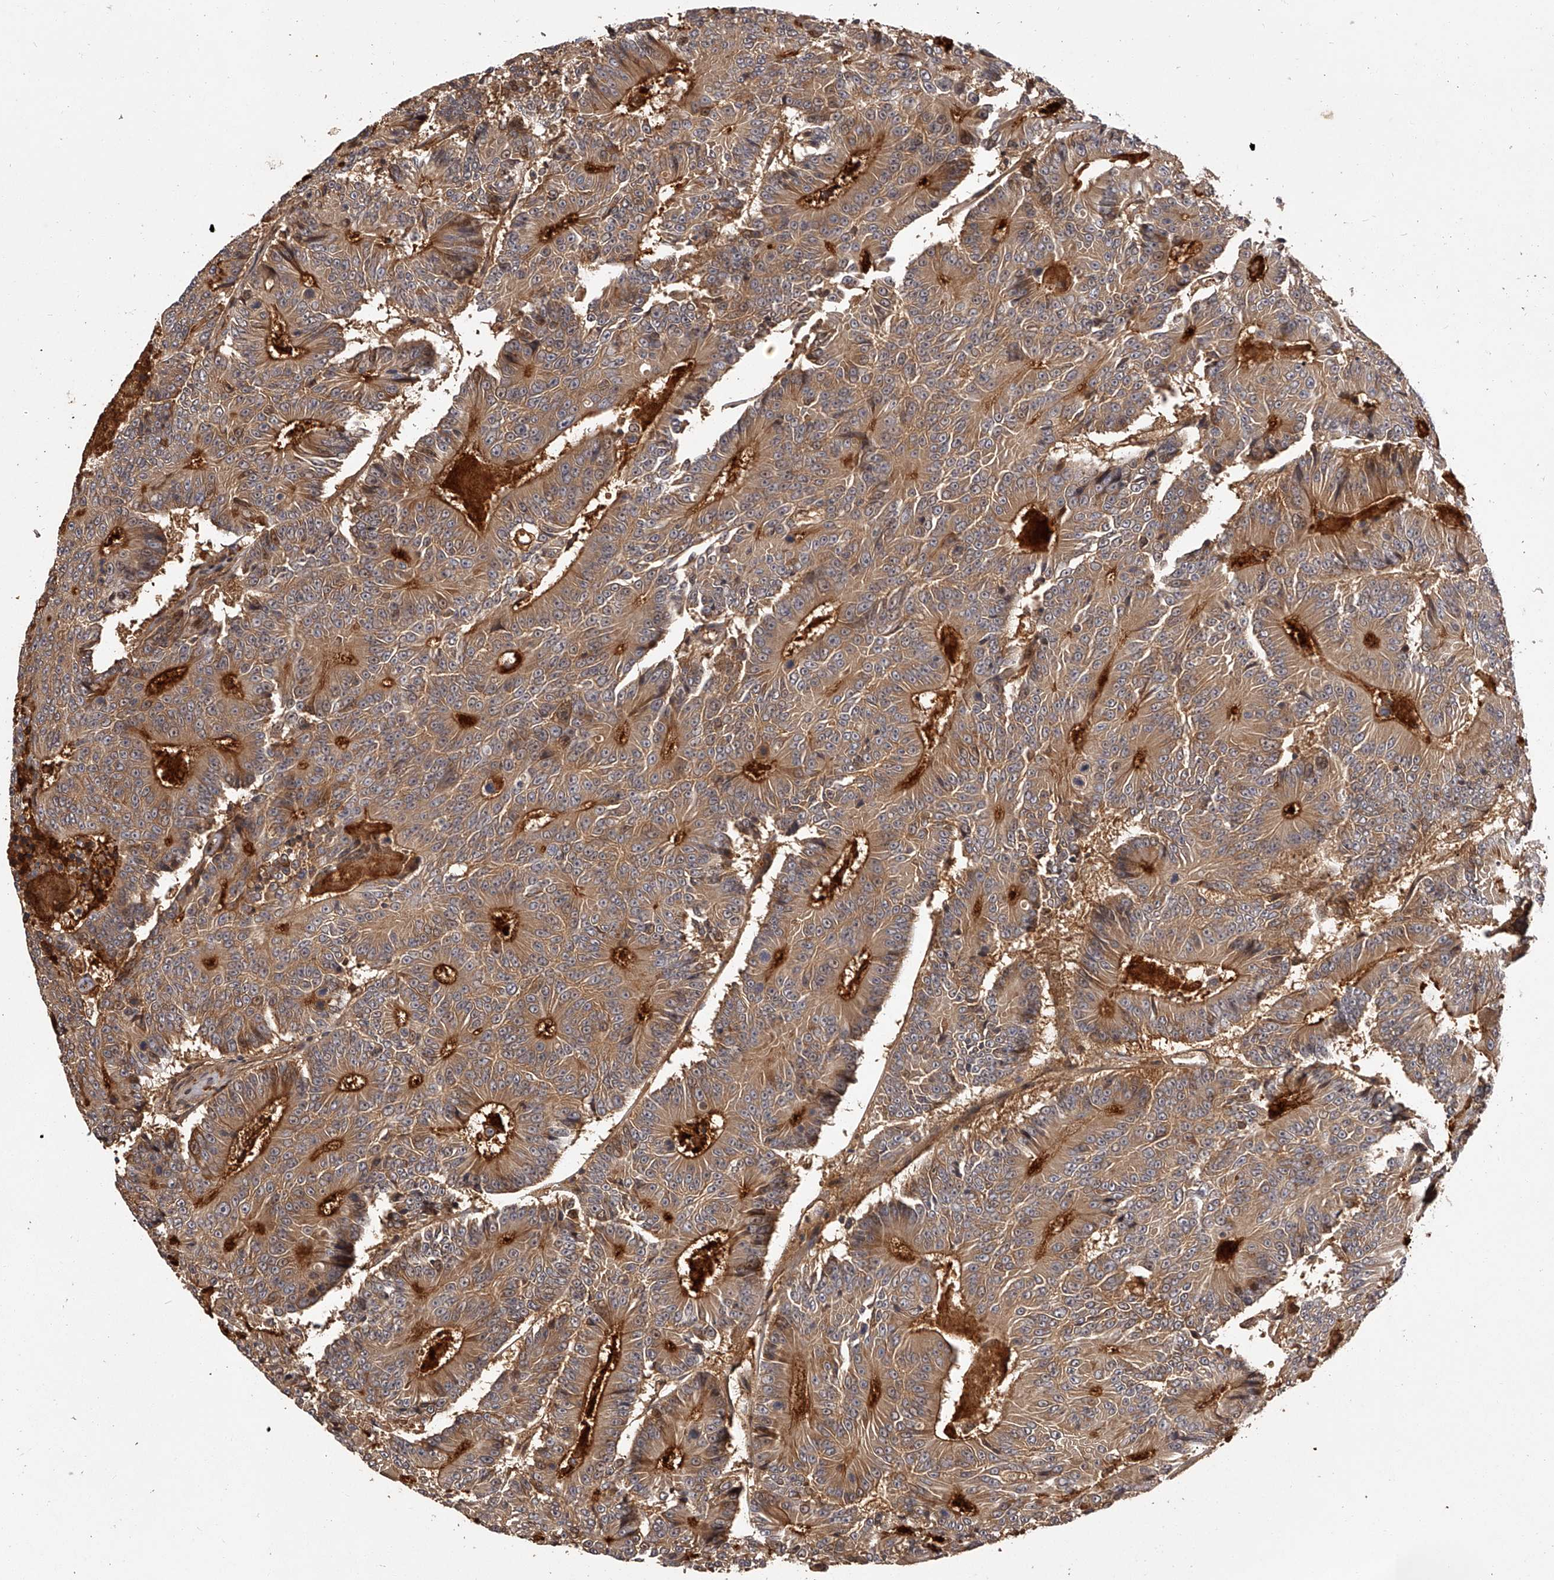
{"staining": {"intensity": "moderate", "quantity": ">75%", "location": "cytoplasmic/membranous"}, "tissue": "colorectal cancer", "cell_type": "Tumor cells", "image_type": "cancer", "snomed": [{"axis": "morphology", "description": "Adenocarcinoma, NOS"}, {"axis": "topography", "description": "Colon"}], "caption": "Immunohistochemical staining of human colorectal cancer (adenocarcinoma) shows medium levels of moderate cytoplasmic/membranous positivity in approximately >75% of tumor cells.", "gene": "CRYZL1", "patient": {"sex": "male", "age": 83}}